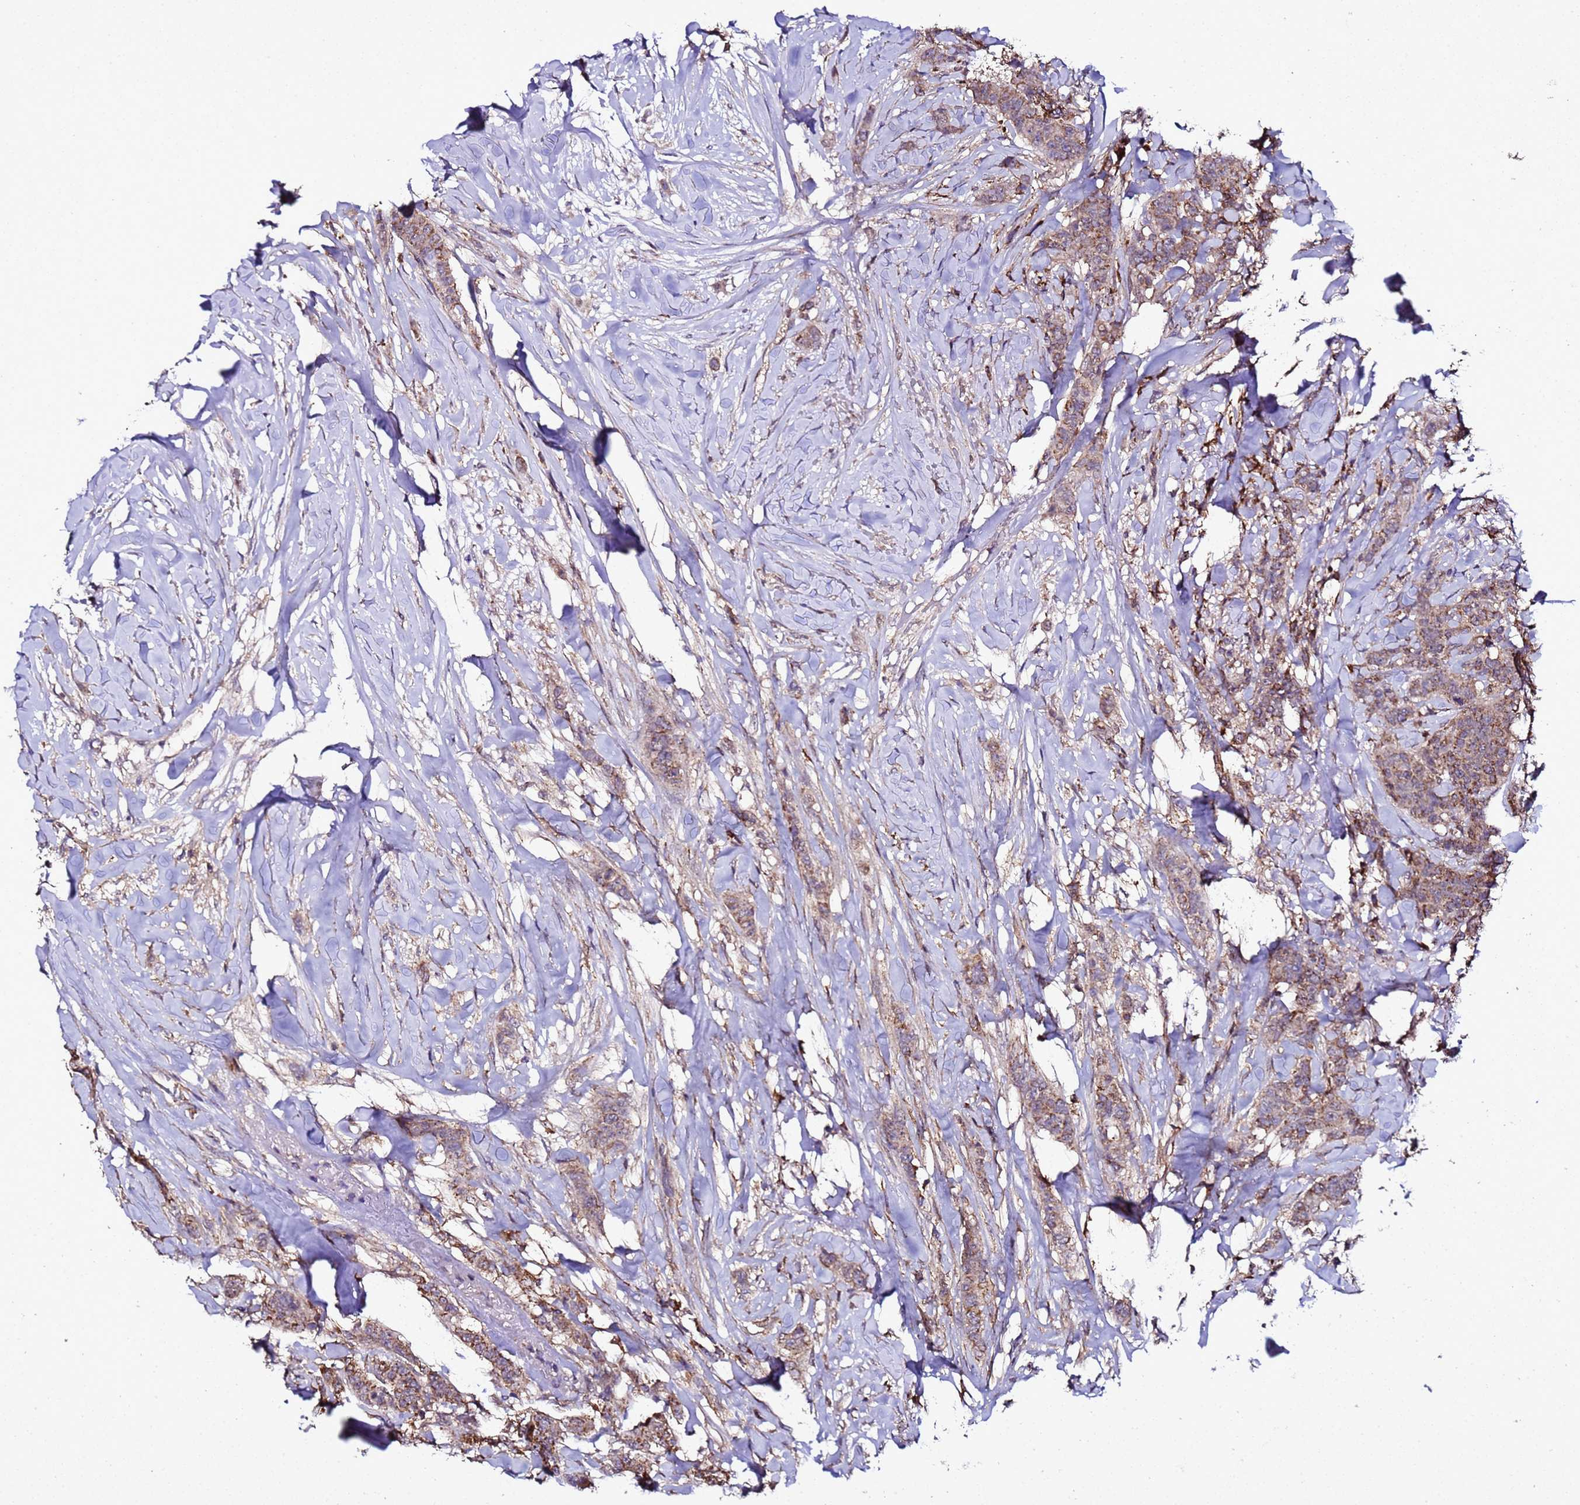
{"staining": {"intensity": "strong", "quantity": ">75%", "location": "cytoplasmic/membranous"}, "tissue": "breast cancer", "cell_type": "Tumor cells", "image_type": "cancer", "snomed": [{"axis": "morphology", "description": "Duct carcinoma"}, {"axis": "topography", "description": "Breast"}], "caption": "Infiltrating ductal carcinoma (breast) stained with a protein marker demonstrates strong staining in tumor cells.", "gene": "HSPBAP1", "patient": {"sex": "female", "age": 40}}